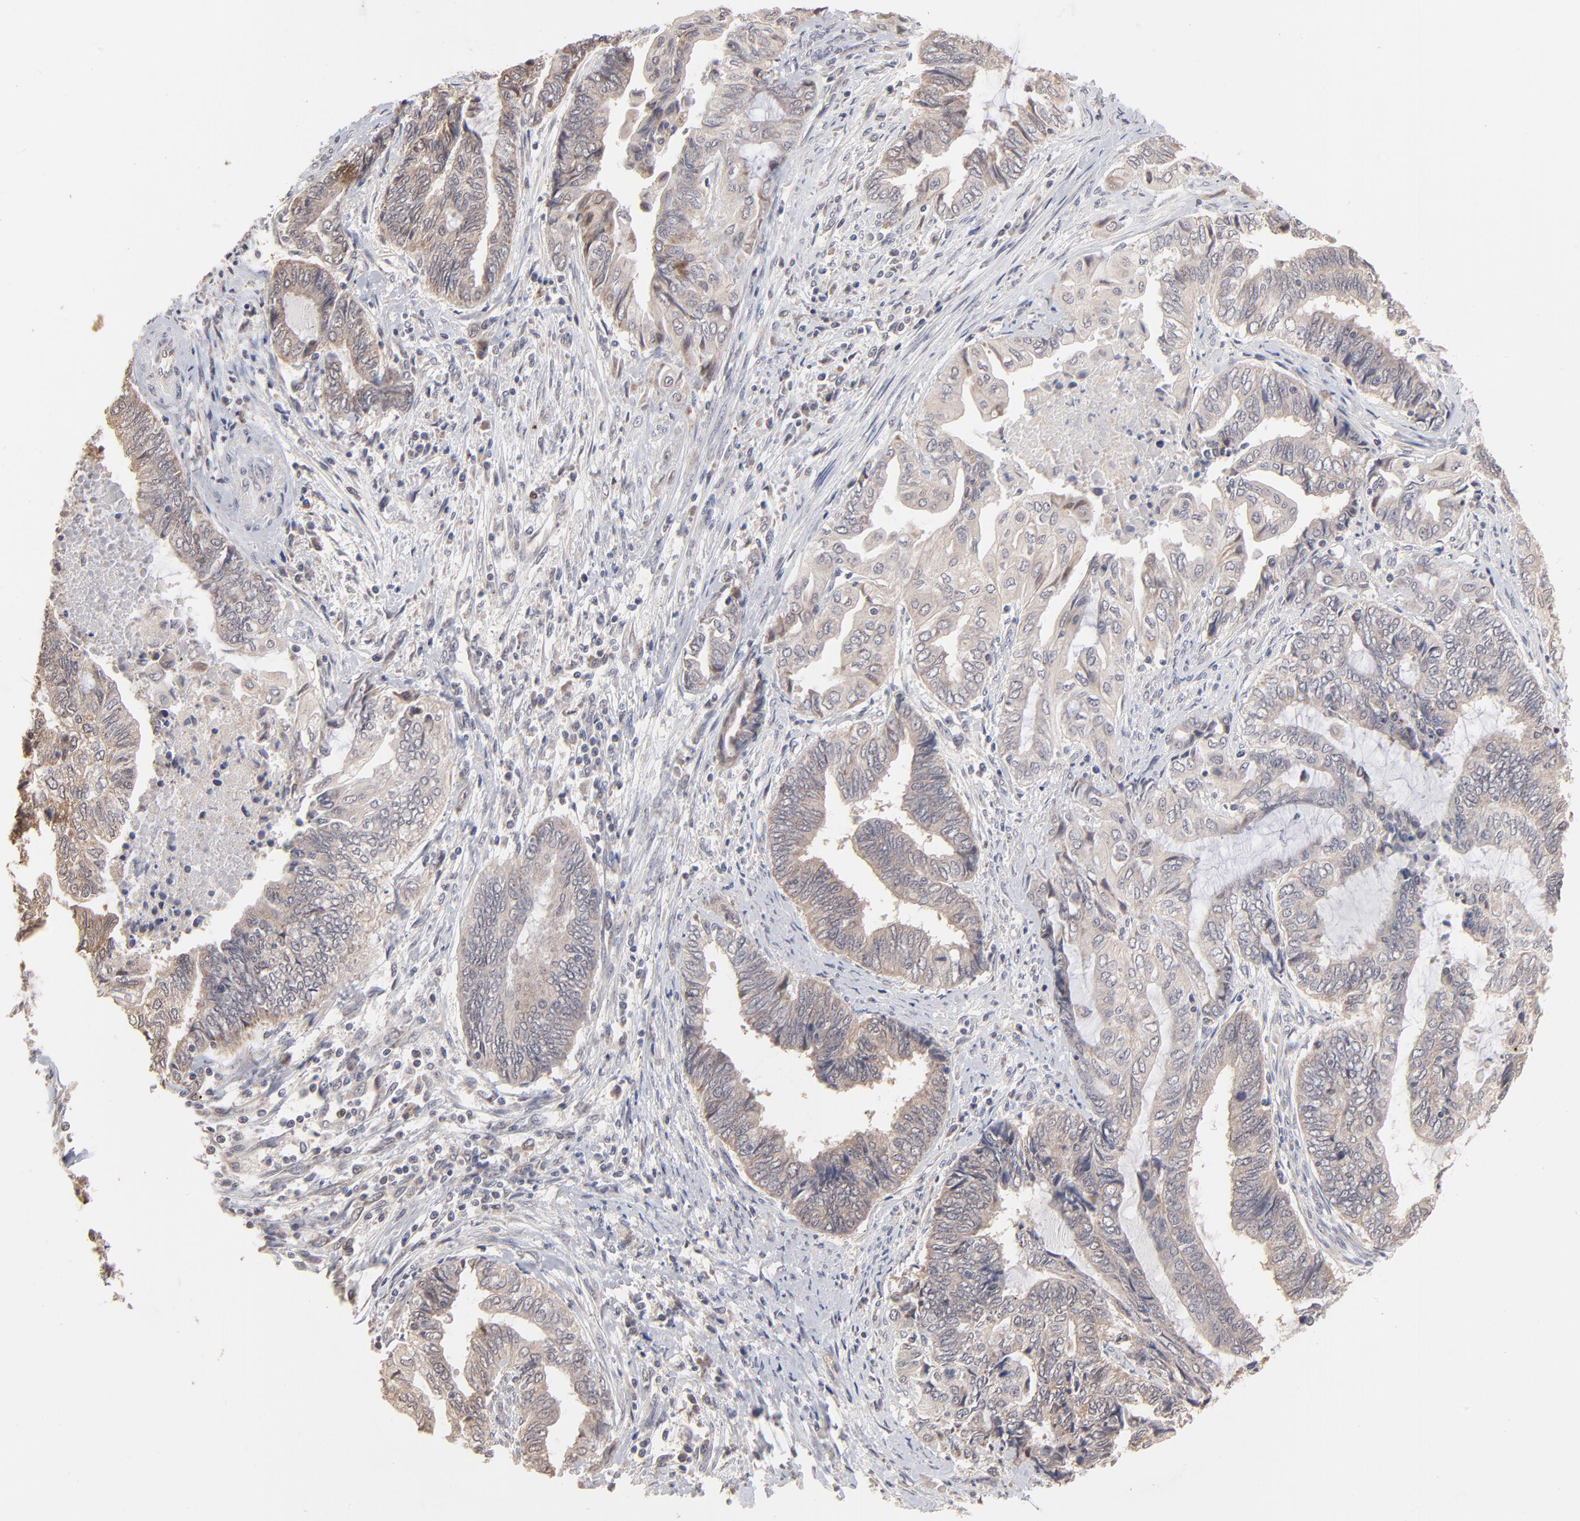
{"staining": {"intensity": "moderate", "quantity": "25%-75%", "location": "cytoplasmic/membranous"}, "tissue": "endometrial cancer", "cell_type": "Tumor cells", "image_type": "cancer", "snomed": [{"axis": "morphology", "description": "Adenocarcinoma, NOS"}, {"axis": "topography", "description": "Uterus"}, {"axis": "topography", "description": "Endometrium"}], "caption": "Tumor cells display medium levels of moderate cytoplasmic/membranous staining in approximately 25%-75% of cells in endometrial cancer. (IHC, brightfield microscopy, high magnification).", "gene": "MSL2", "patient": {"sex": "female", "age": 70}}